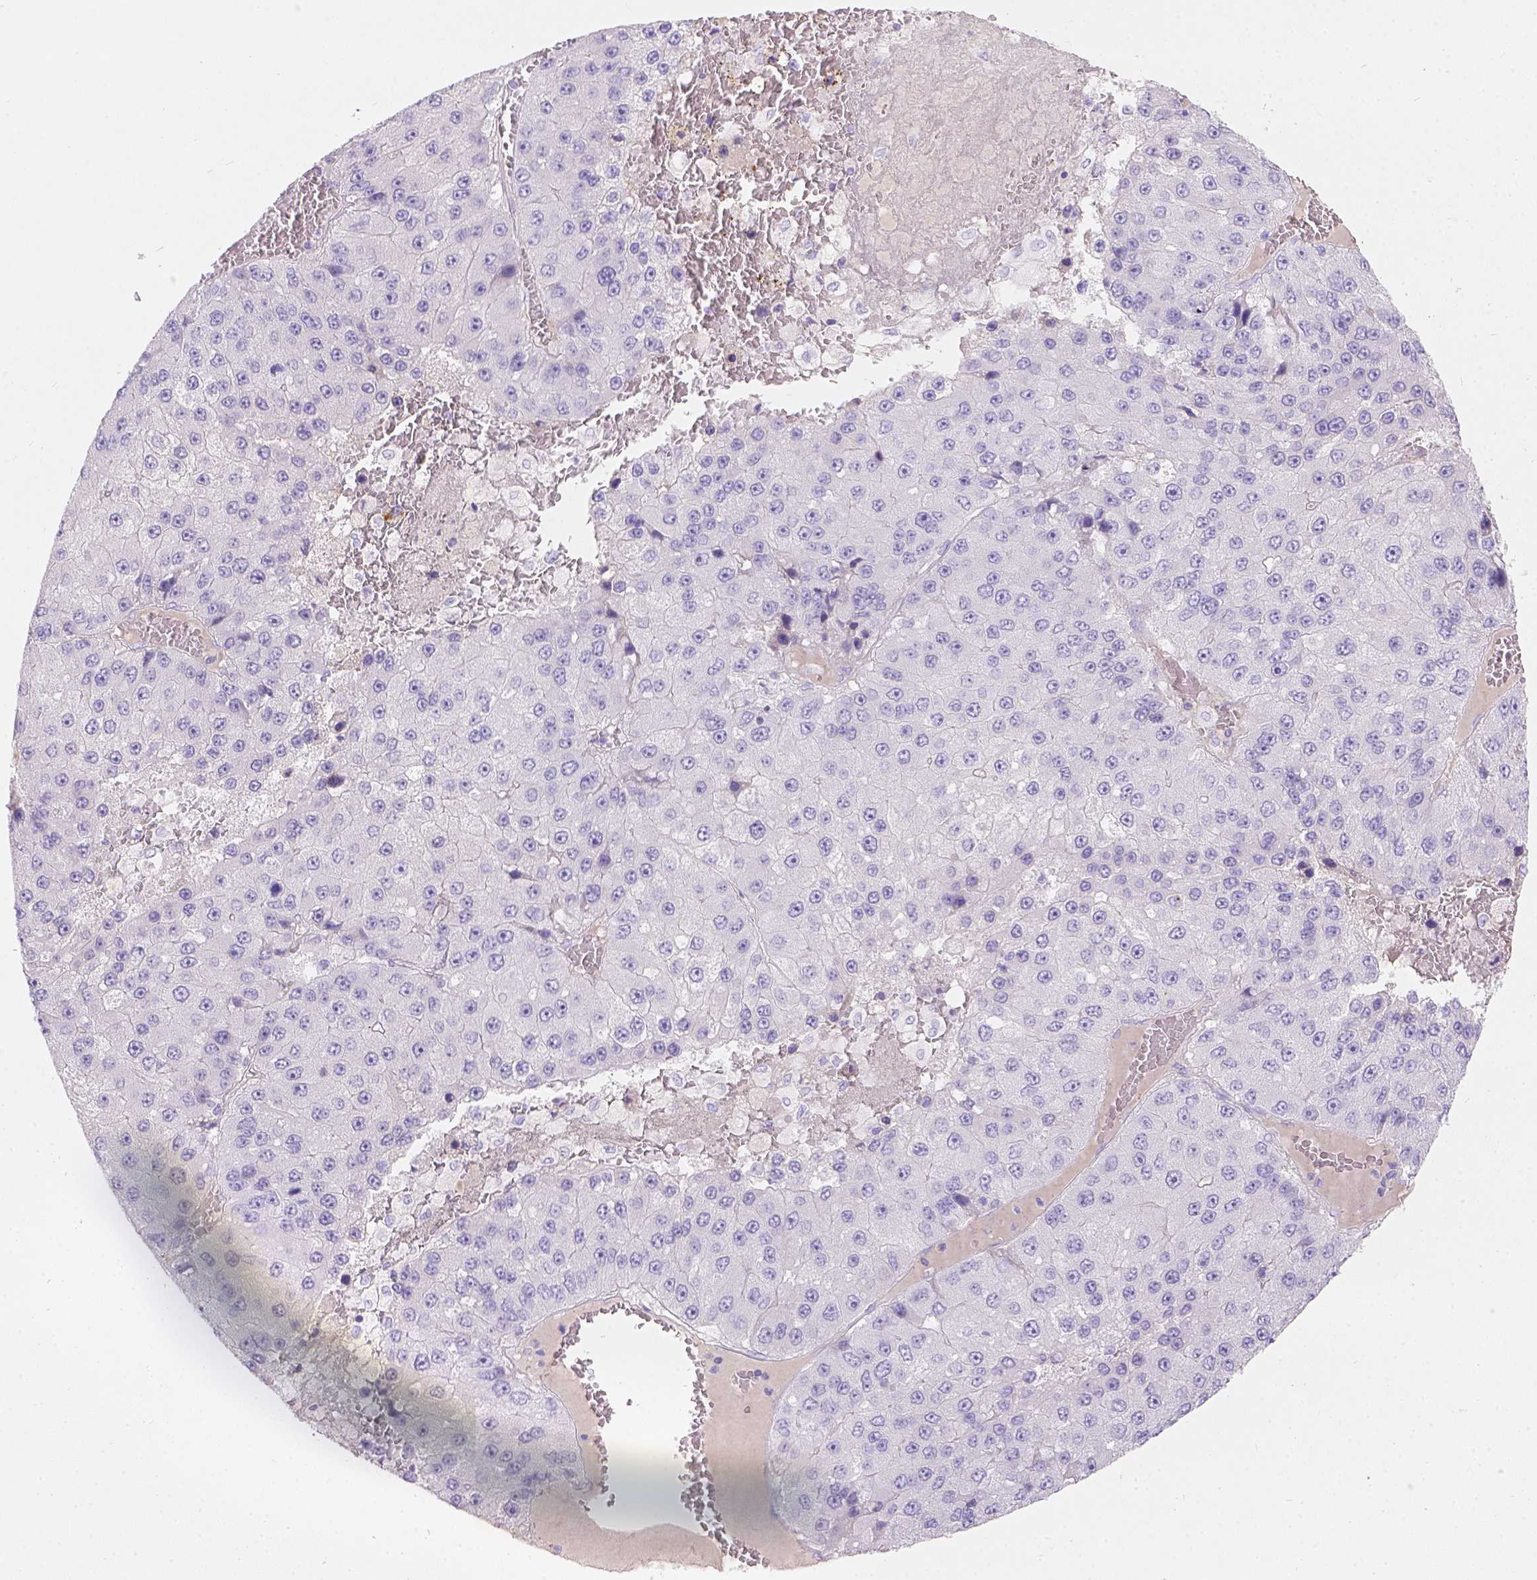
{"staining": {"intensity": "negative", "quantity": "none", "location": "none"}, "tissue": "liver cancer", "cell_type": "Tumor cells", "image_type": "cancer", "snomed": [{"axis": "morphology", "description": "Carcinoma, Hepatocellular, NOS"}, {"axis": "topography", "description": "Liver"}], "caption": "Human hepatocellular carcinoma (liver) stained for a protein using immunohistochemistry reveals no expression in tumor cells.", "gene": "GAL3ST2", "patient": {"sex": "female", "age": 73}}